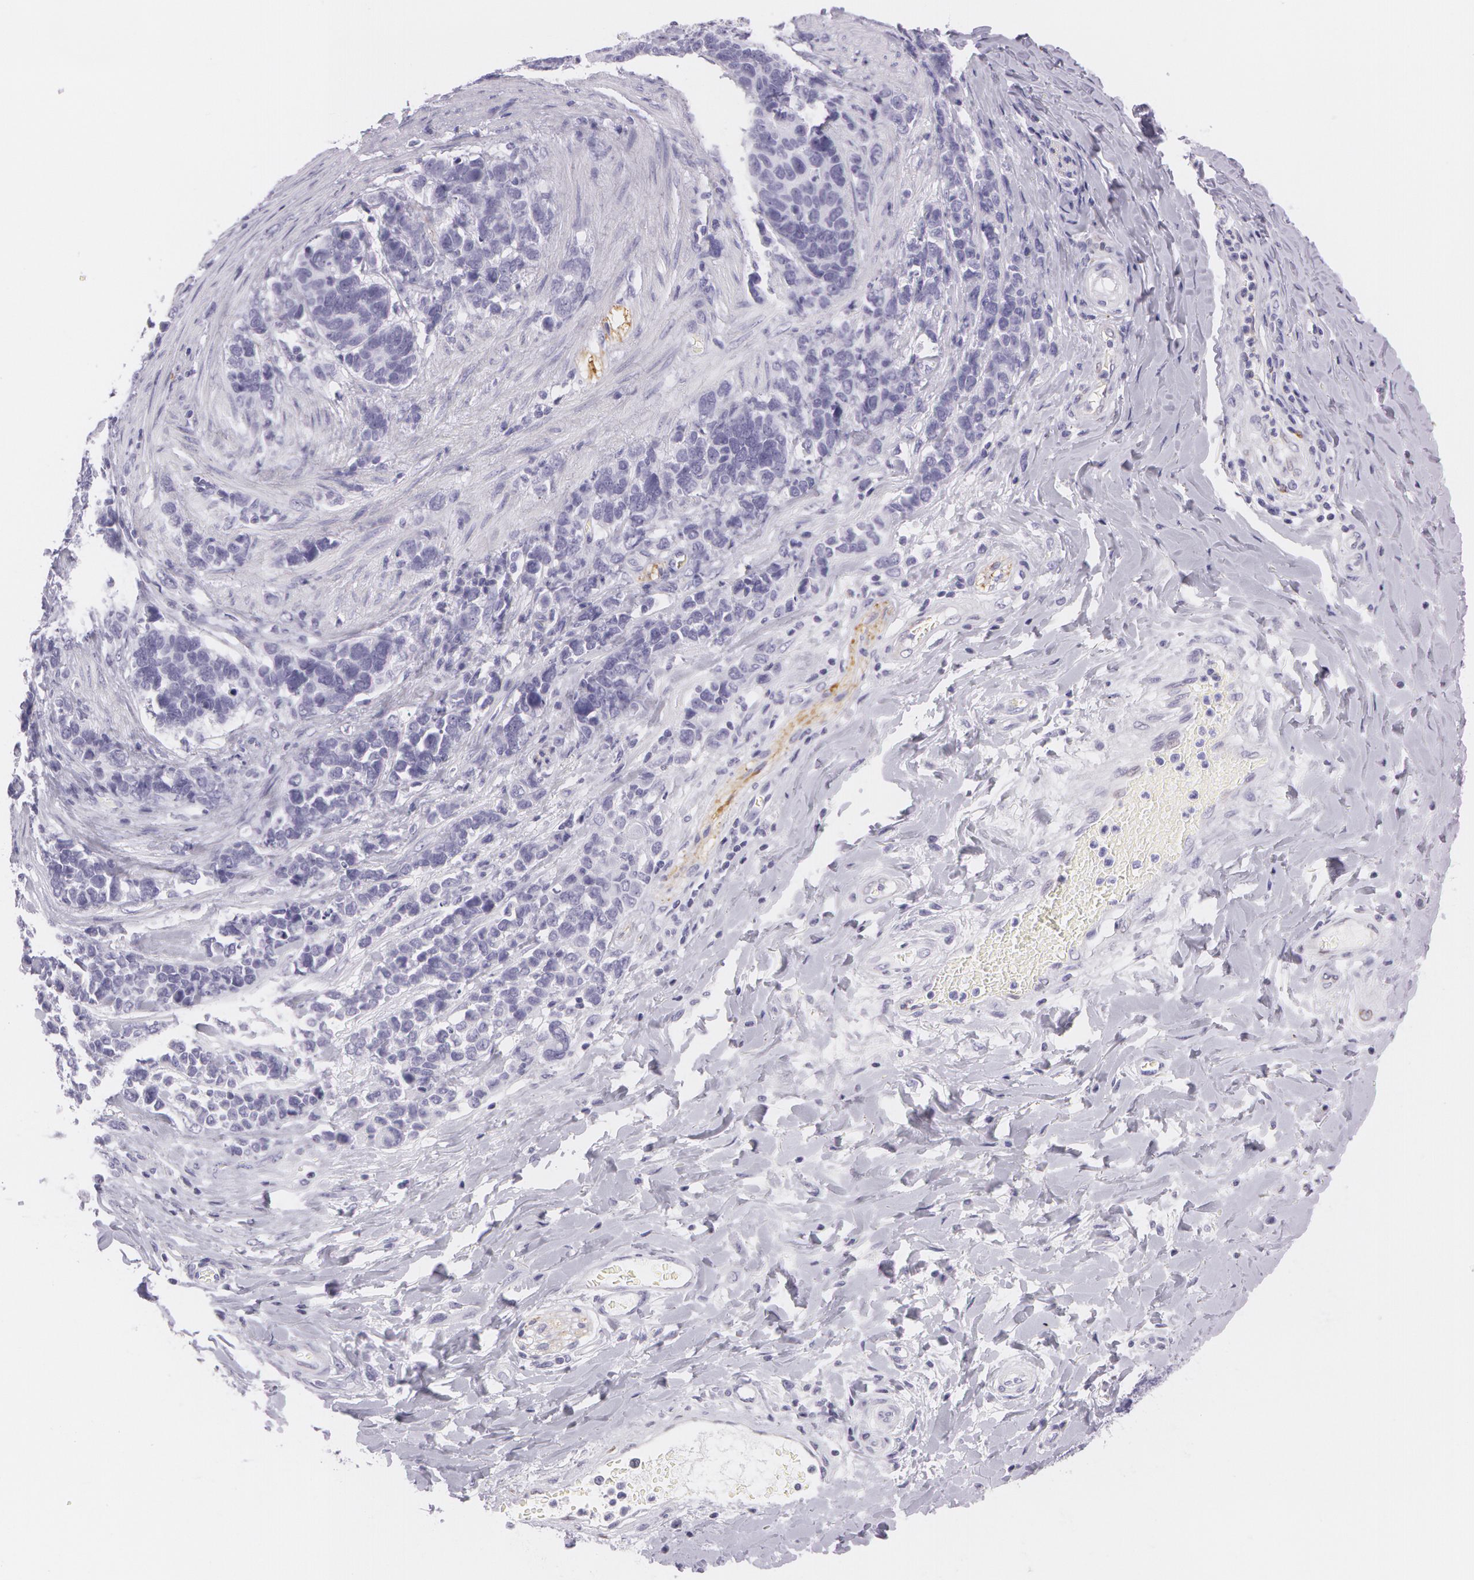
{"staining": {"intensity": "negative", "quantity": "none", "location": "none"}, "tissue": "stomach cancer", "cell_type": "Tumor cells", "image_type": "cancer", "snomed": [{"axis": "morphology", "description": "Adenocarcinoma, NOS"}, {"axis": "topography", "description": "Stomach, upper"}], "caption": "Tumor cells are negative for protein expression in human adenocarcinoma (stomach).", "gene": "SNCG", "patient": {"sex": "male", "age": 71}}